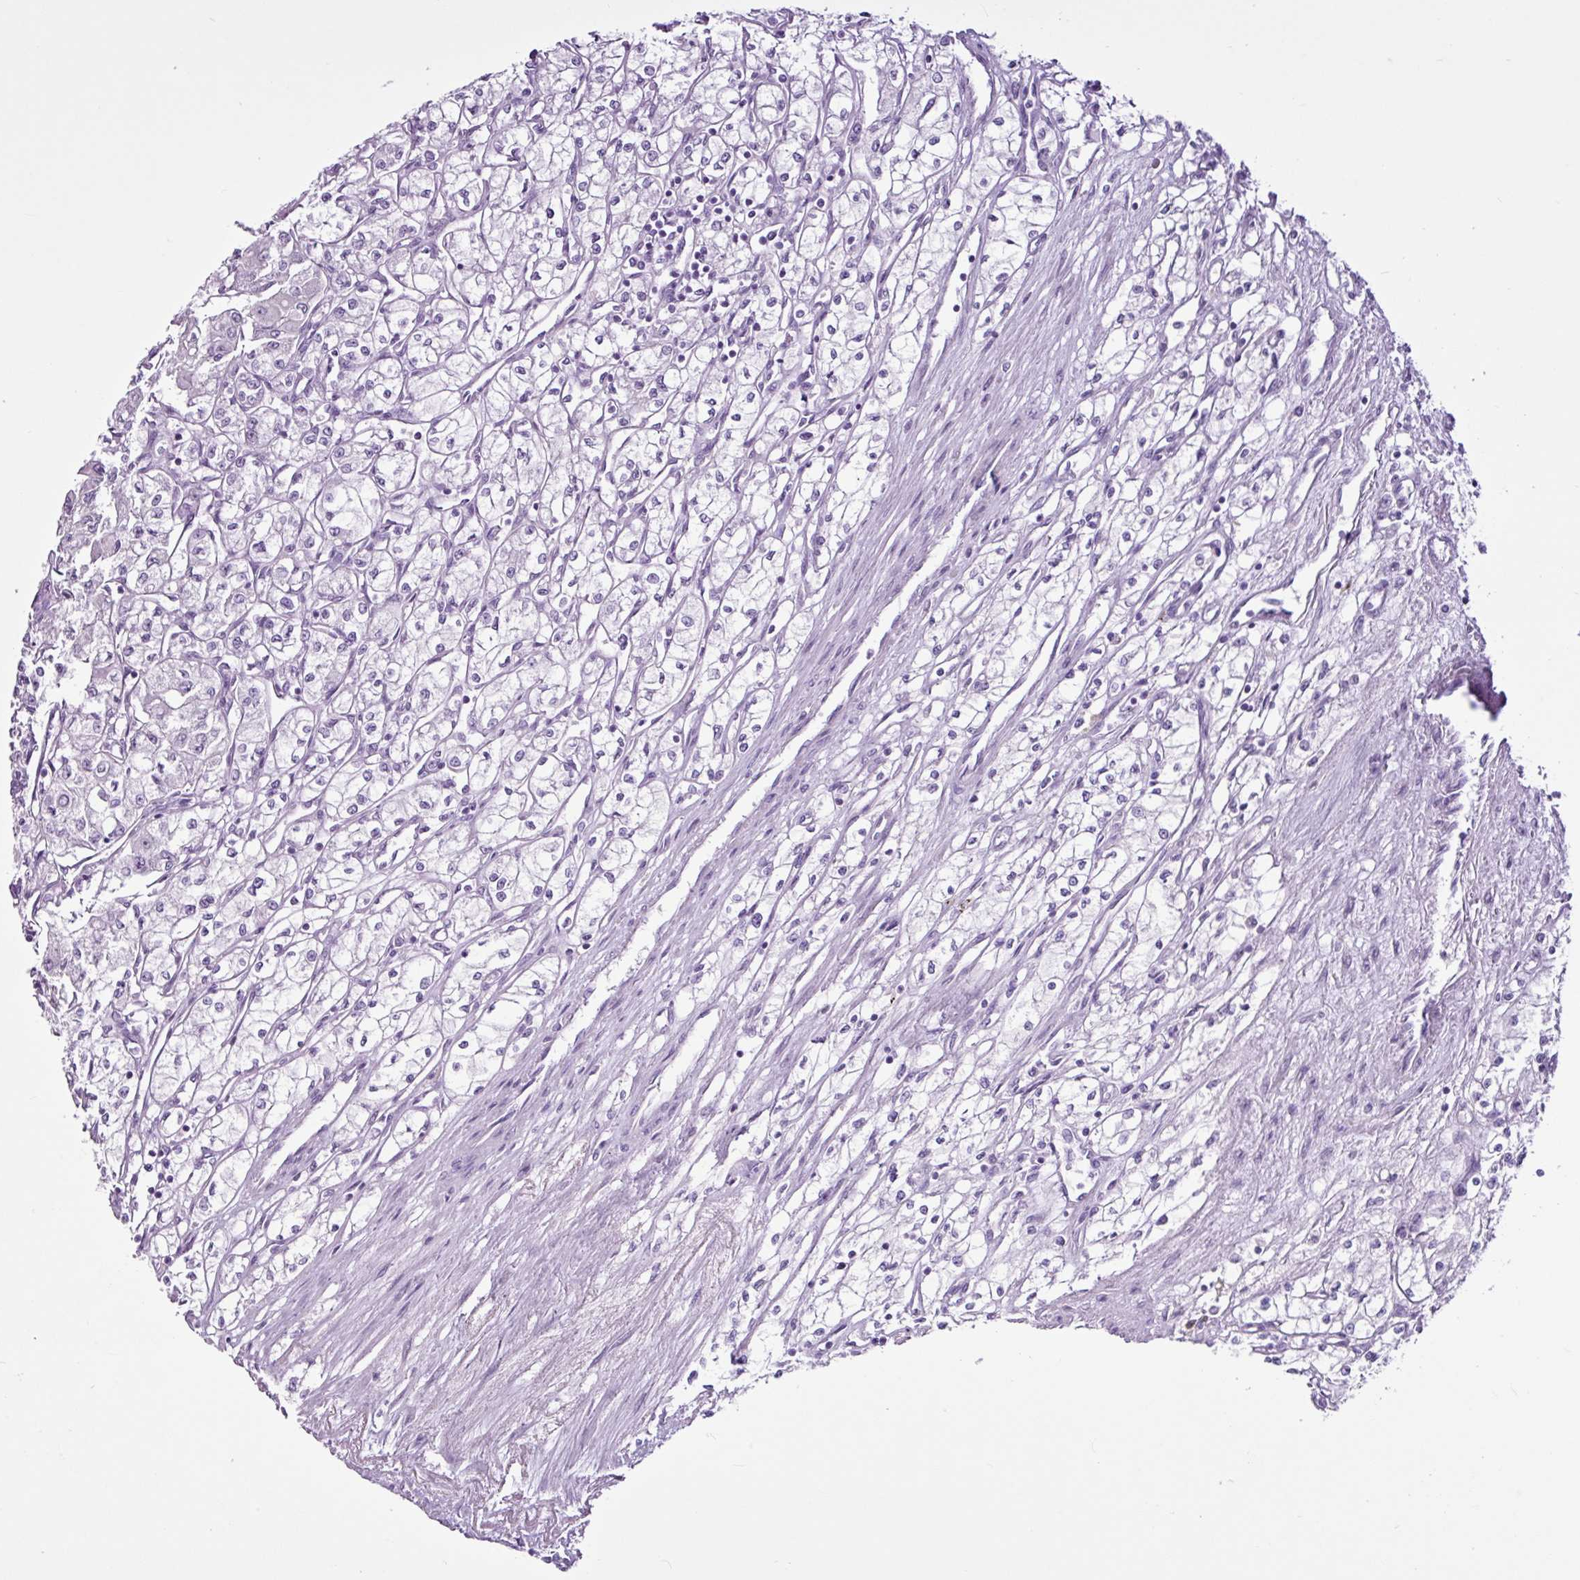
{"staining": {"intensity": "negative", "quantity": "none", "location": "none"}, "tissue": "renal cancer", "cell_type": "Tumor cells", "image_type": "cancer", "snomed": [{"axis": "morphology", "description": "Adenocarcinoma, NOS"}, {"axis": "topography", "description": "Kidney"}], "caption": "Immunohistochemistry (IHC) micrograph of neoplastic tissue: human adenocarcinoma (renal) stained with DAB (3,3'-diaminobenzidine) displays no significant protein staining in tumor cells. (Brightfield microscopy of DAB (3,3'-diaminobenzidine) immunohistochemistry at high magnification).", "gene": "PGR", "patient": {"sex": "male", "age": 59}}